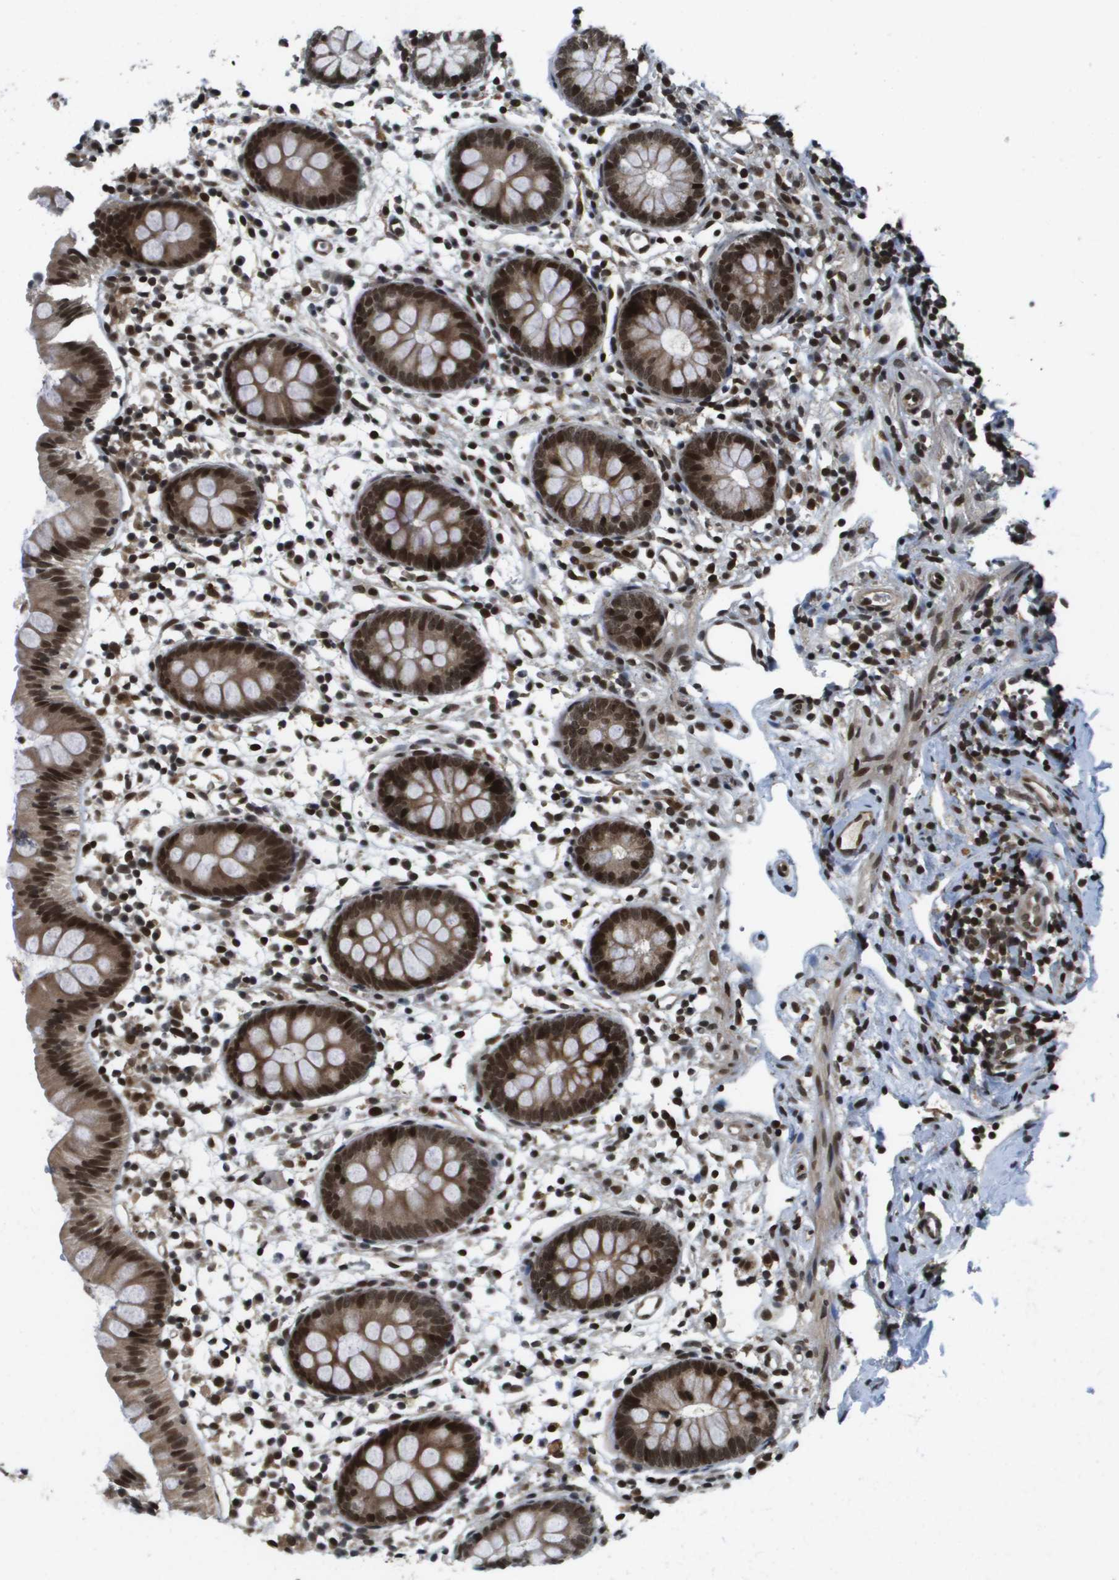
{"staining": {"intensity": "strong", "quantity": ">75%", "location": "cytoplasmic/membranous,nuclear"}, "tissue": "appendix", "cell_type": "Glandular cells", "image_type": "normal", "snomed": [{"axis": "morphology", "description": "Normal tissue, NOS"}, {"axis": "topography", "description": "Appendix"}], "caption": "Immunohistochemistry (IHC) (DAB) staining of unremarkable human appendix reveals strong cytoplasmic/membranous,nuclear protein positivity in approximately >75% of glandular cells.", "gene": "RECQL4", "patient": {"sex": "female", "age": 20}}